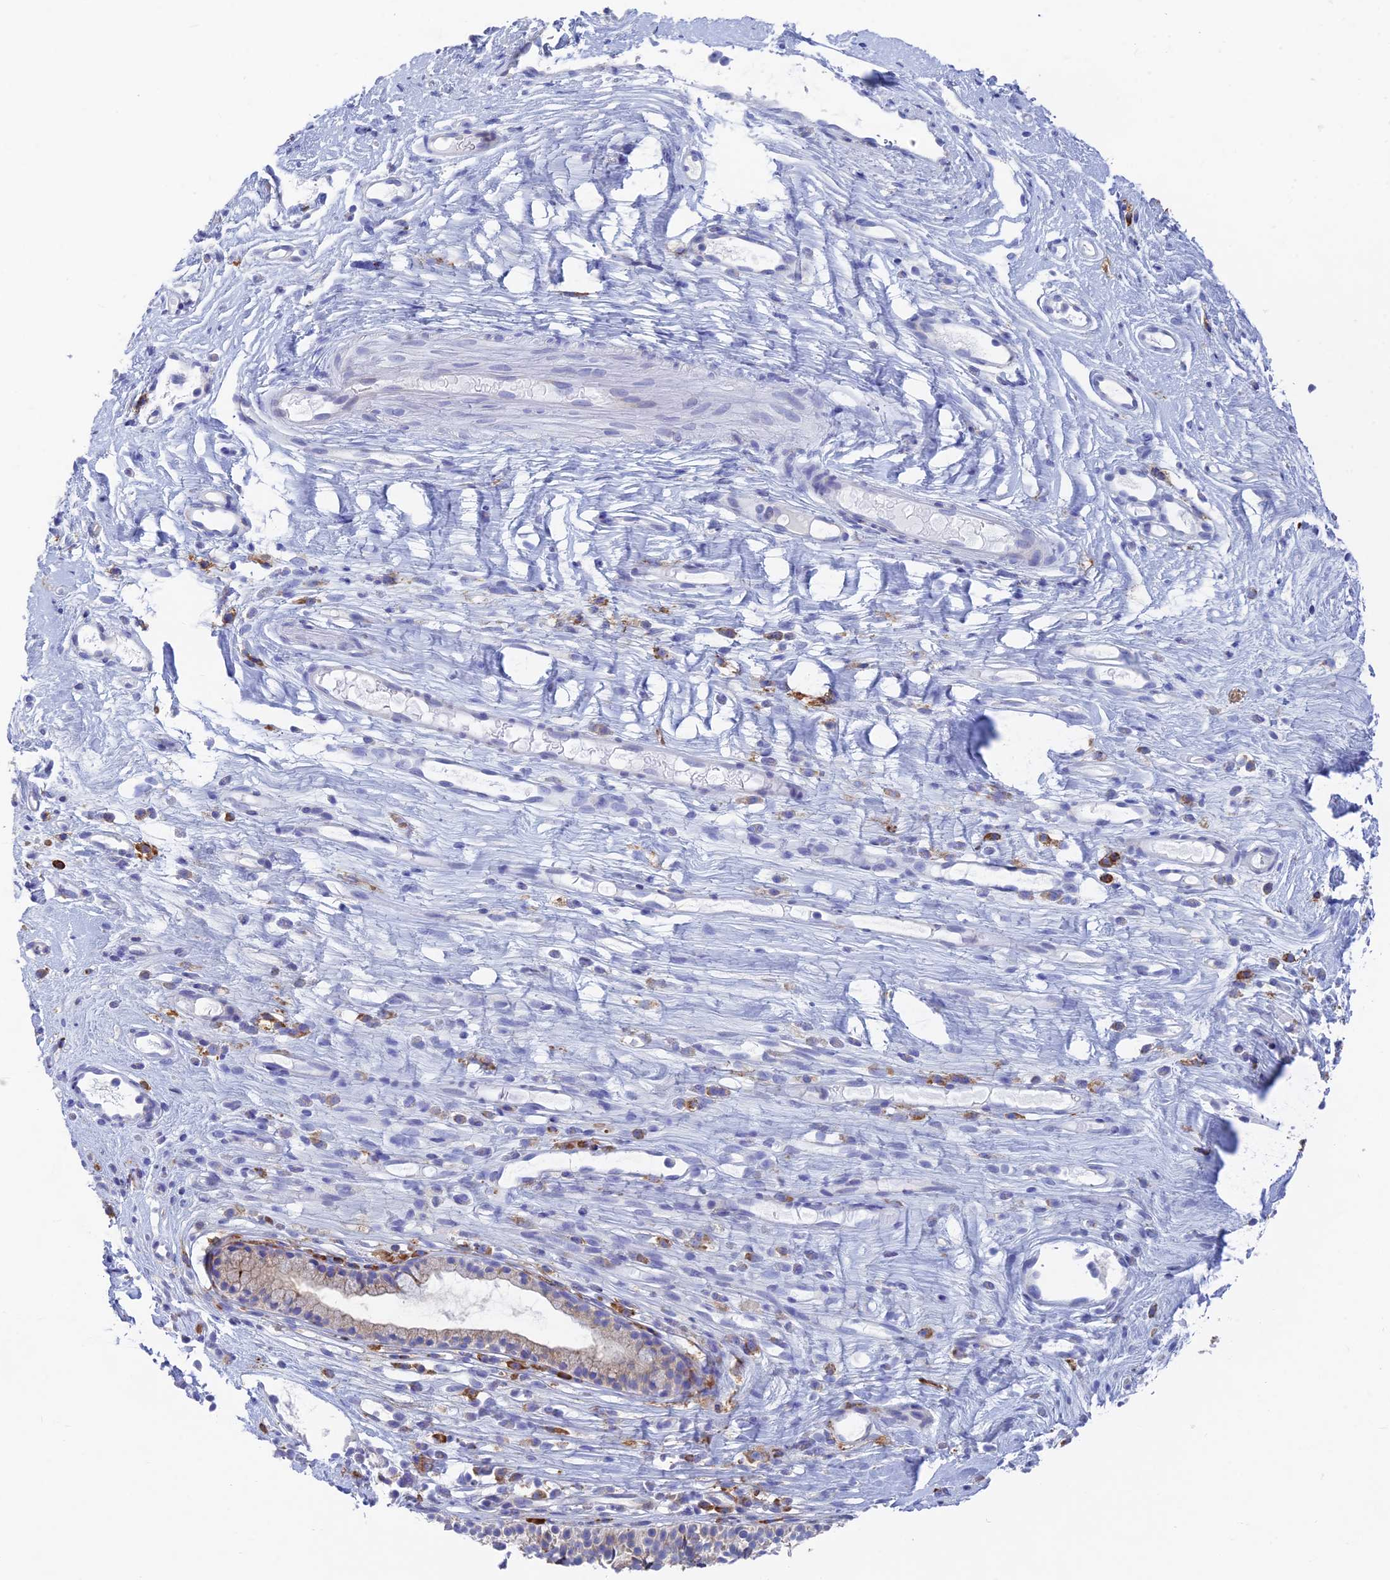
{"staining": {"intensity": "weak", "quantity": ">75%", "location": "cytoplasmic/membranous"}, "tissue": "nasopharynx", "cell_type": "Respiratory epithelial cells", "image_type": "normal", "snomed": [{"axis": "morphology", "description": "Normal tissue, NOS"}, {"axis": "morphology", "description": "Inflammation, NOS"}, {"axis": "morphology", "description": "Malignant melanoma, Metastatic site"}, {"axis": "topography", "description": "Nasopharynx"}], "caption": "Respiratory epithelial cells show low levels of weak cytoplasmic/membranous positivity in about >75% of cells in benign nasopharynx.", "gene": "WDR35", "patient": {"sex": "male", "age": 70}}